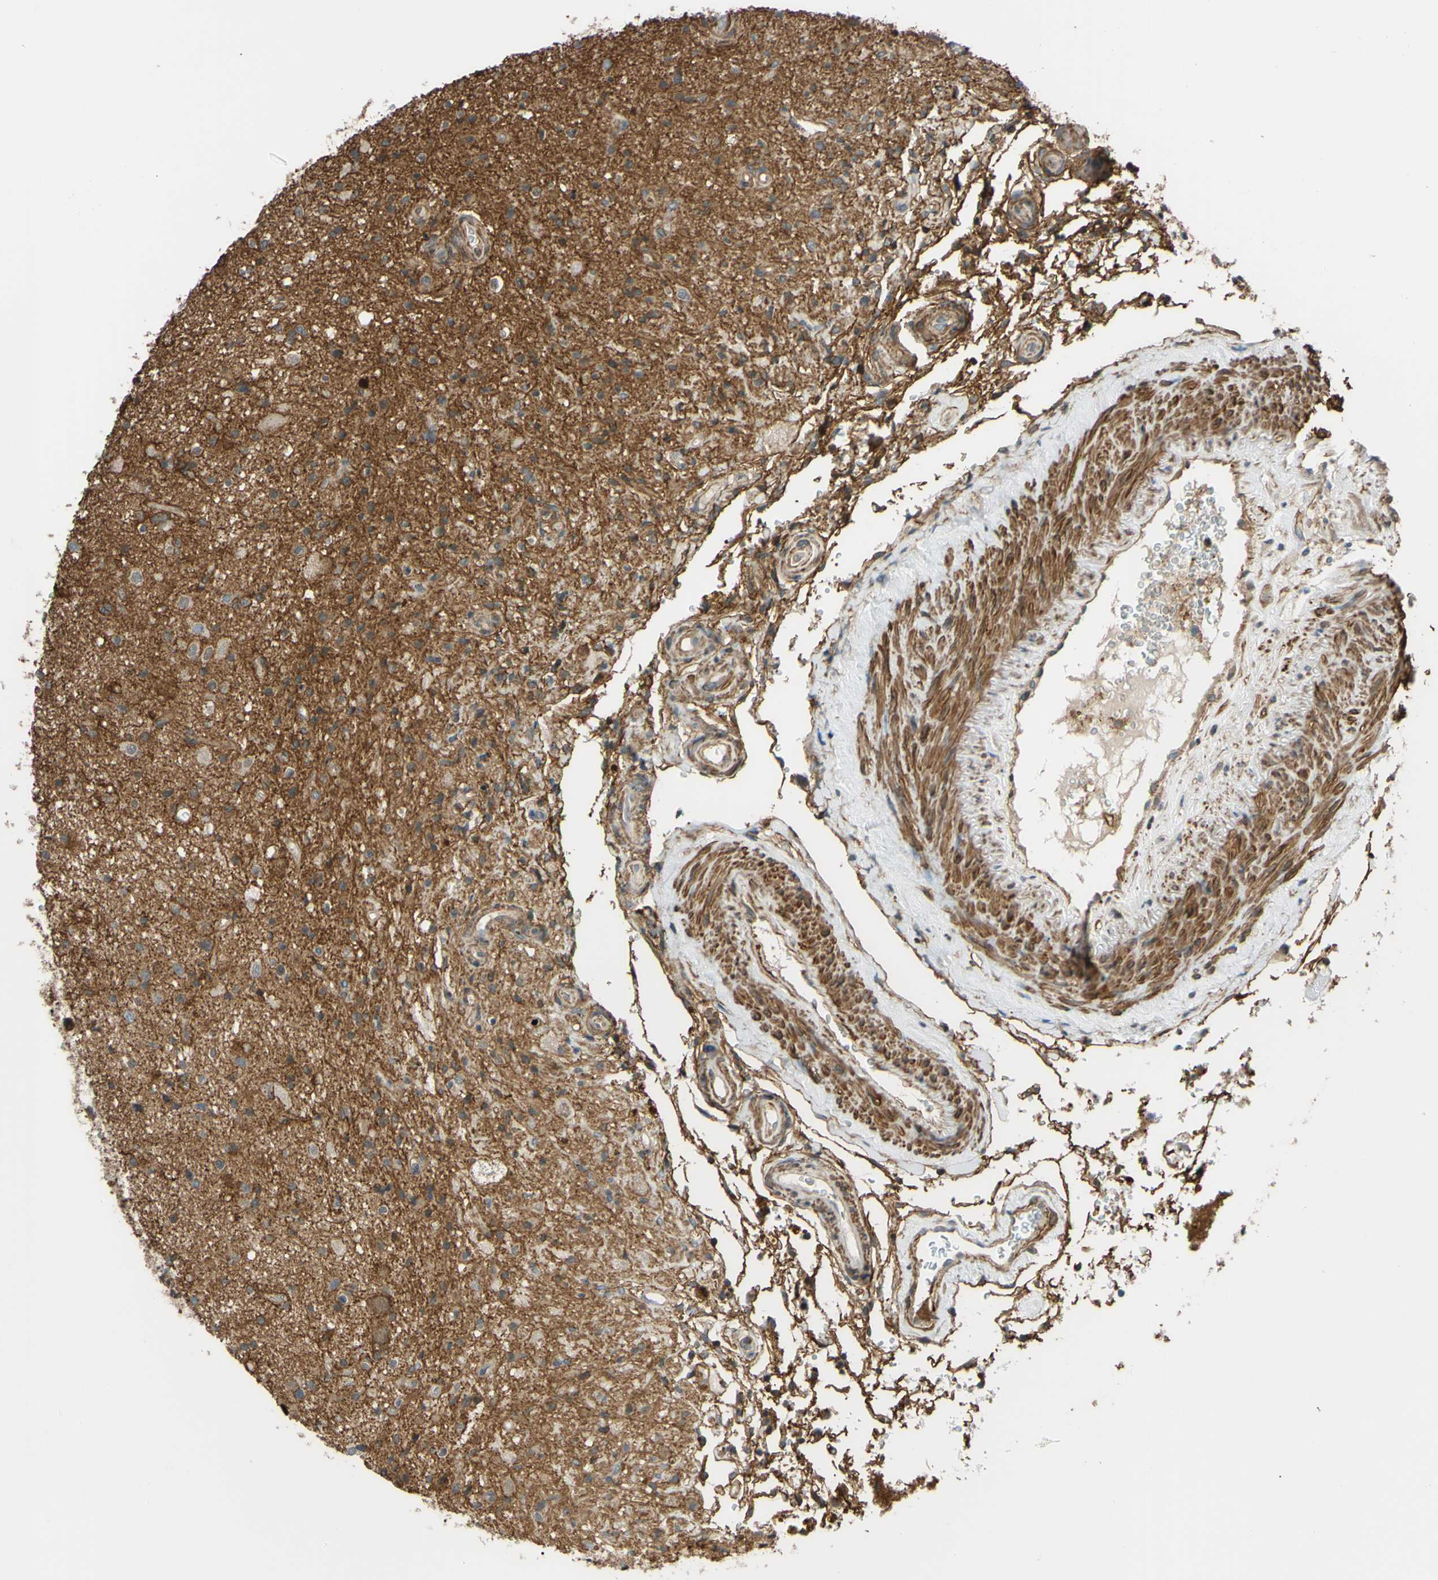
{"staining": {"intensity": "moderate", "quantity": "25%-75%", "location": "cytoplasmic/membranous"}, "tissue": "glioma", "cell_type": "Tumor cells", "image_type": "cancer", "snomed": [{"axis": "morphology", "description": "Glioma, malignant, High grade"}, {"axis": "topography", "description": "Brain"}], "caption": "Immunohistochemistry photomicrograph of human glioma stained for a protein (brown), which reveals medium levels of moderate cytoplasmic/membranous expression in approximately 25%-75% of tumor cells.", "gene": "ADD3", "patient": {"sex": "male", "age": 33}}